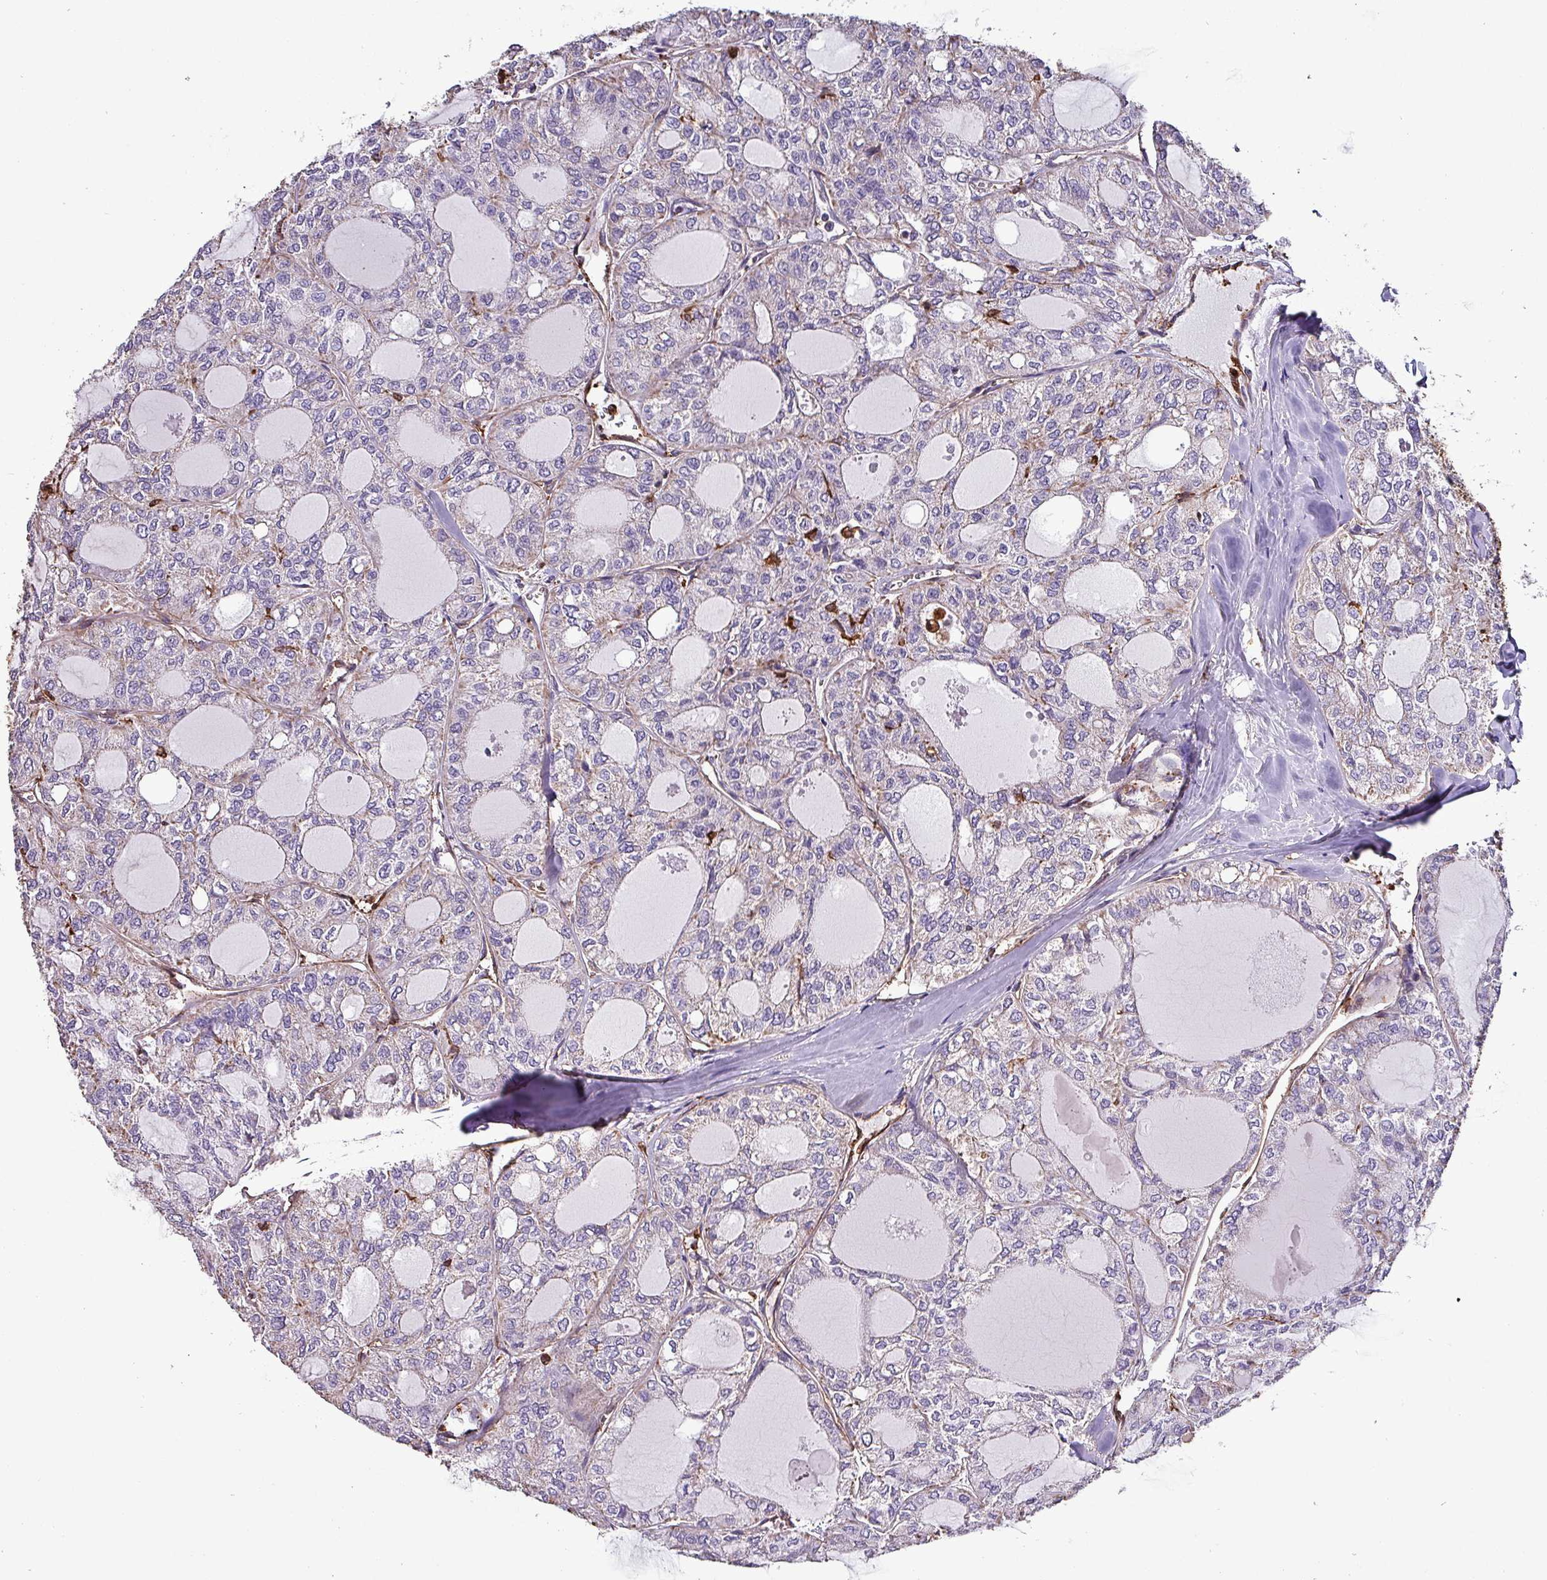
{"staining": {"intensity": "negative", "quantity": "none", "location": "none"}, "tissue": "thyroid cancer", "cell_type": "Tumor cells", "image_type": "cancer", "snomed": [{"axis": "morphology", "description": "Follicular adenoma carcinoma, NOS"}, {"axis": "topography", "description": "Thyroid gland"}], "caption": "Protein analysis of thyroid follicular adenoma carcinoma exhibits no significant positivity in tumor cells.", "gene": "SCIN", "patient": {"sex": "male", "age": 75}}